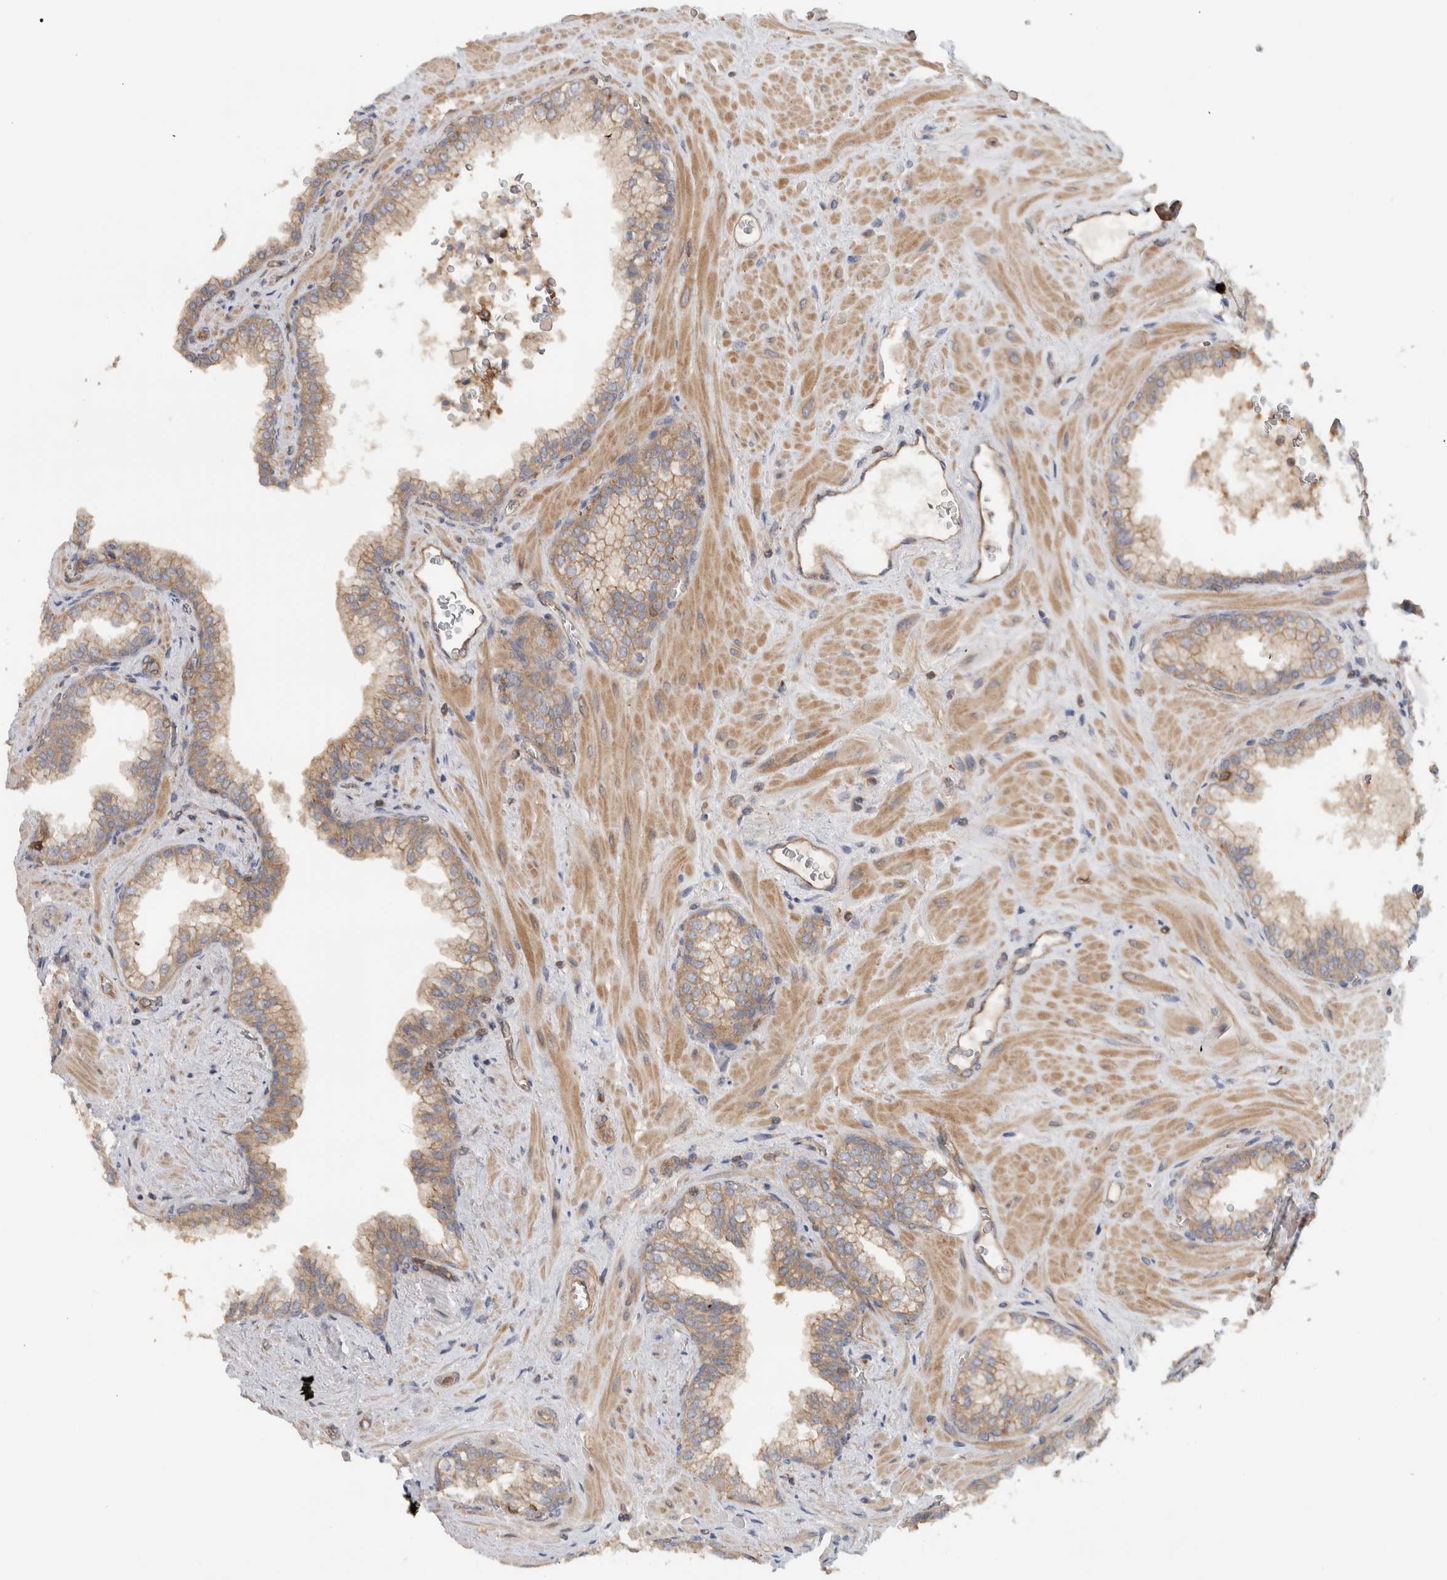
{"staining": {"intensity": "weak", "quantity": ">75%", "location": "cytoplasmic/membranous"}, "tissue": "prostate cancer", "cell_type": "Tumor cells", "image_type": "cancer", "snomed": [{"axis": "morphology", "description": "Adenocarcinoma, Low grade"}, {"axis": "topography", "description": "Prostate"}], "caption": "Immunohistochemistry (IHC) micrograph of human prostate cancer (low-grade adenocarcinoma) stained for a protein (brown), which reveals low levels of weak cytoplasmic/membranous positivity in approximately >75% of tumor cells.", "gene": "MPRIP", "patient": {"sex": "male", "age": 71}}